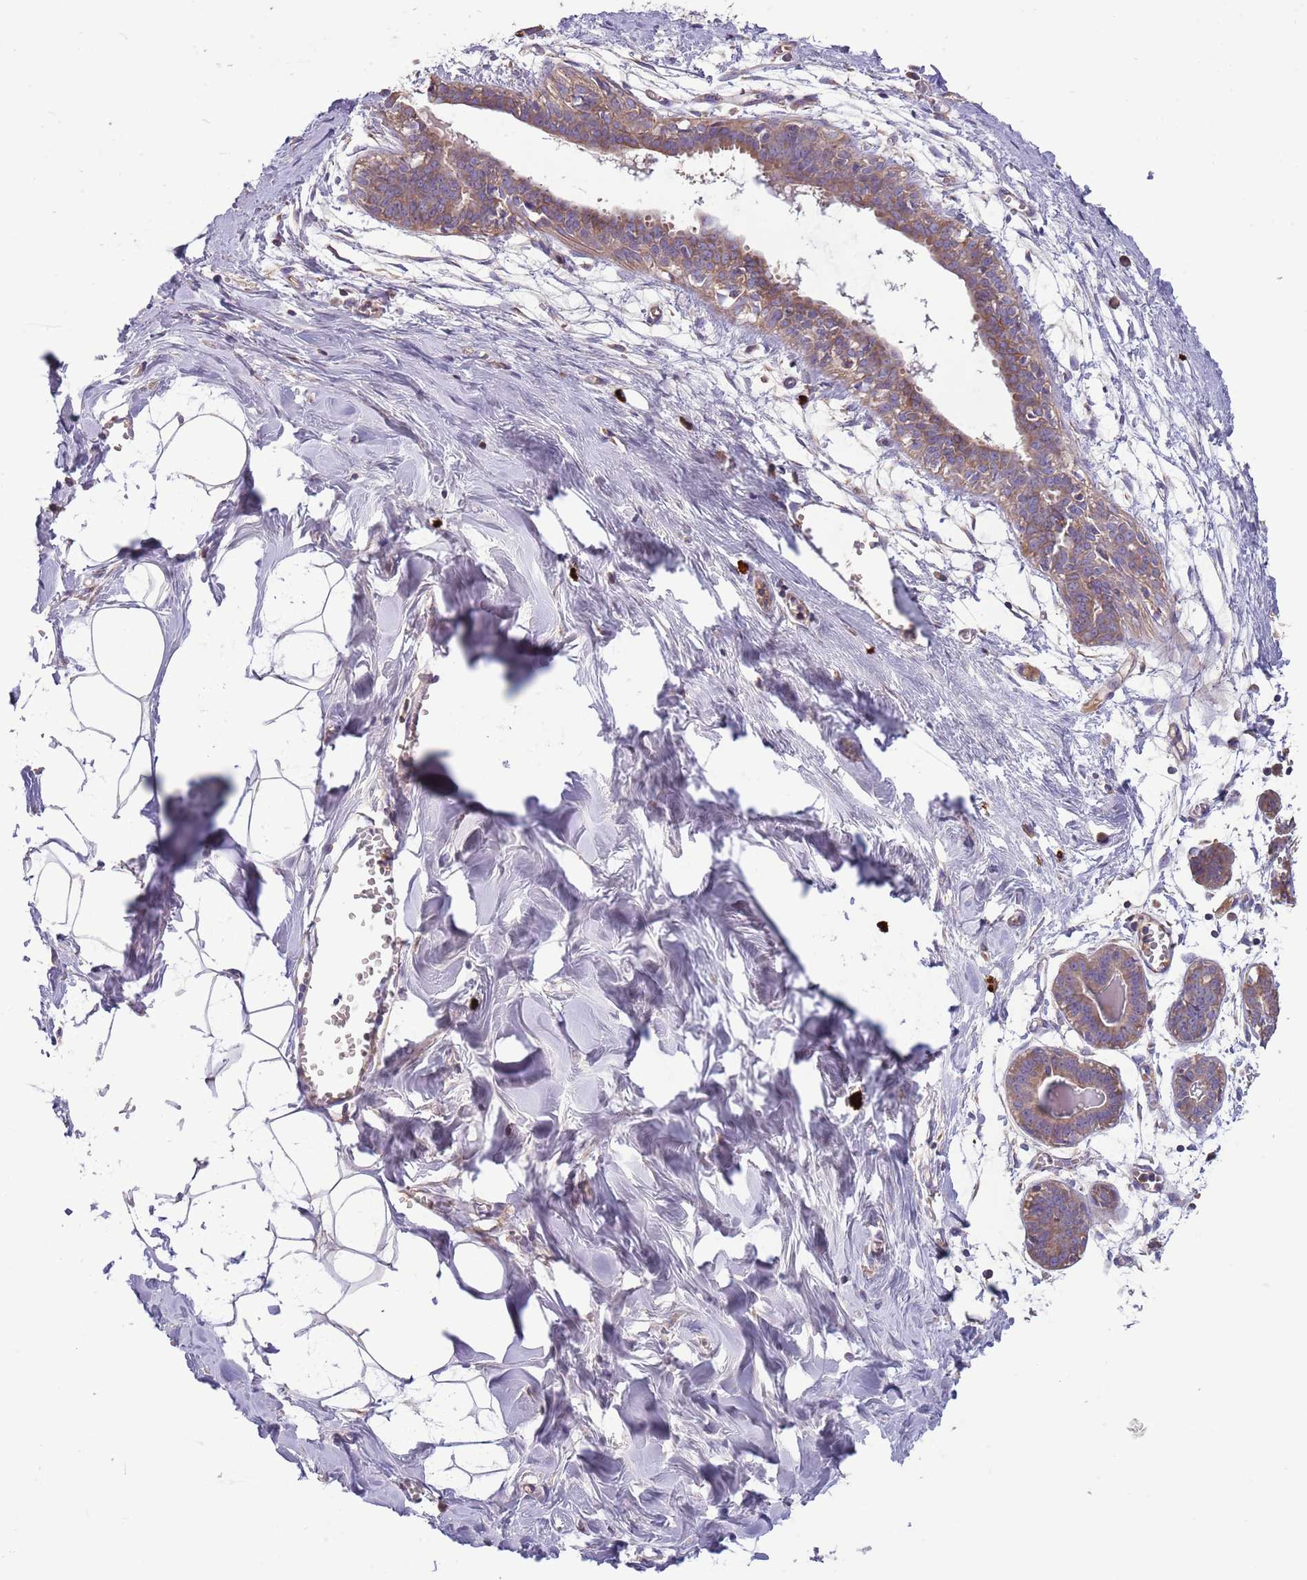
{"staining": {"intensity": "negative", "quantity": "none", "location": "none"}, "tissue": "breast", "cell_type": "Adipocytes", "image_type": "normal", "snomed": [{"axis": "morphology", "description": "Normal tissue, NOS"}, {"axis": "topography", "description": "Breast"}], "caption": "Benign breast was stained to show a protein in brown. There is no significant staining in adipocytes.", "gene": "TRMO", "patient": {"sex": "female", "age": 27}}